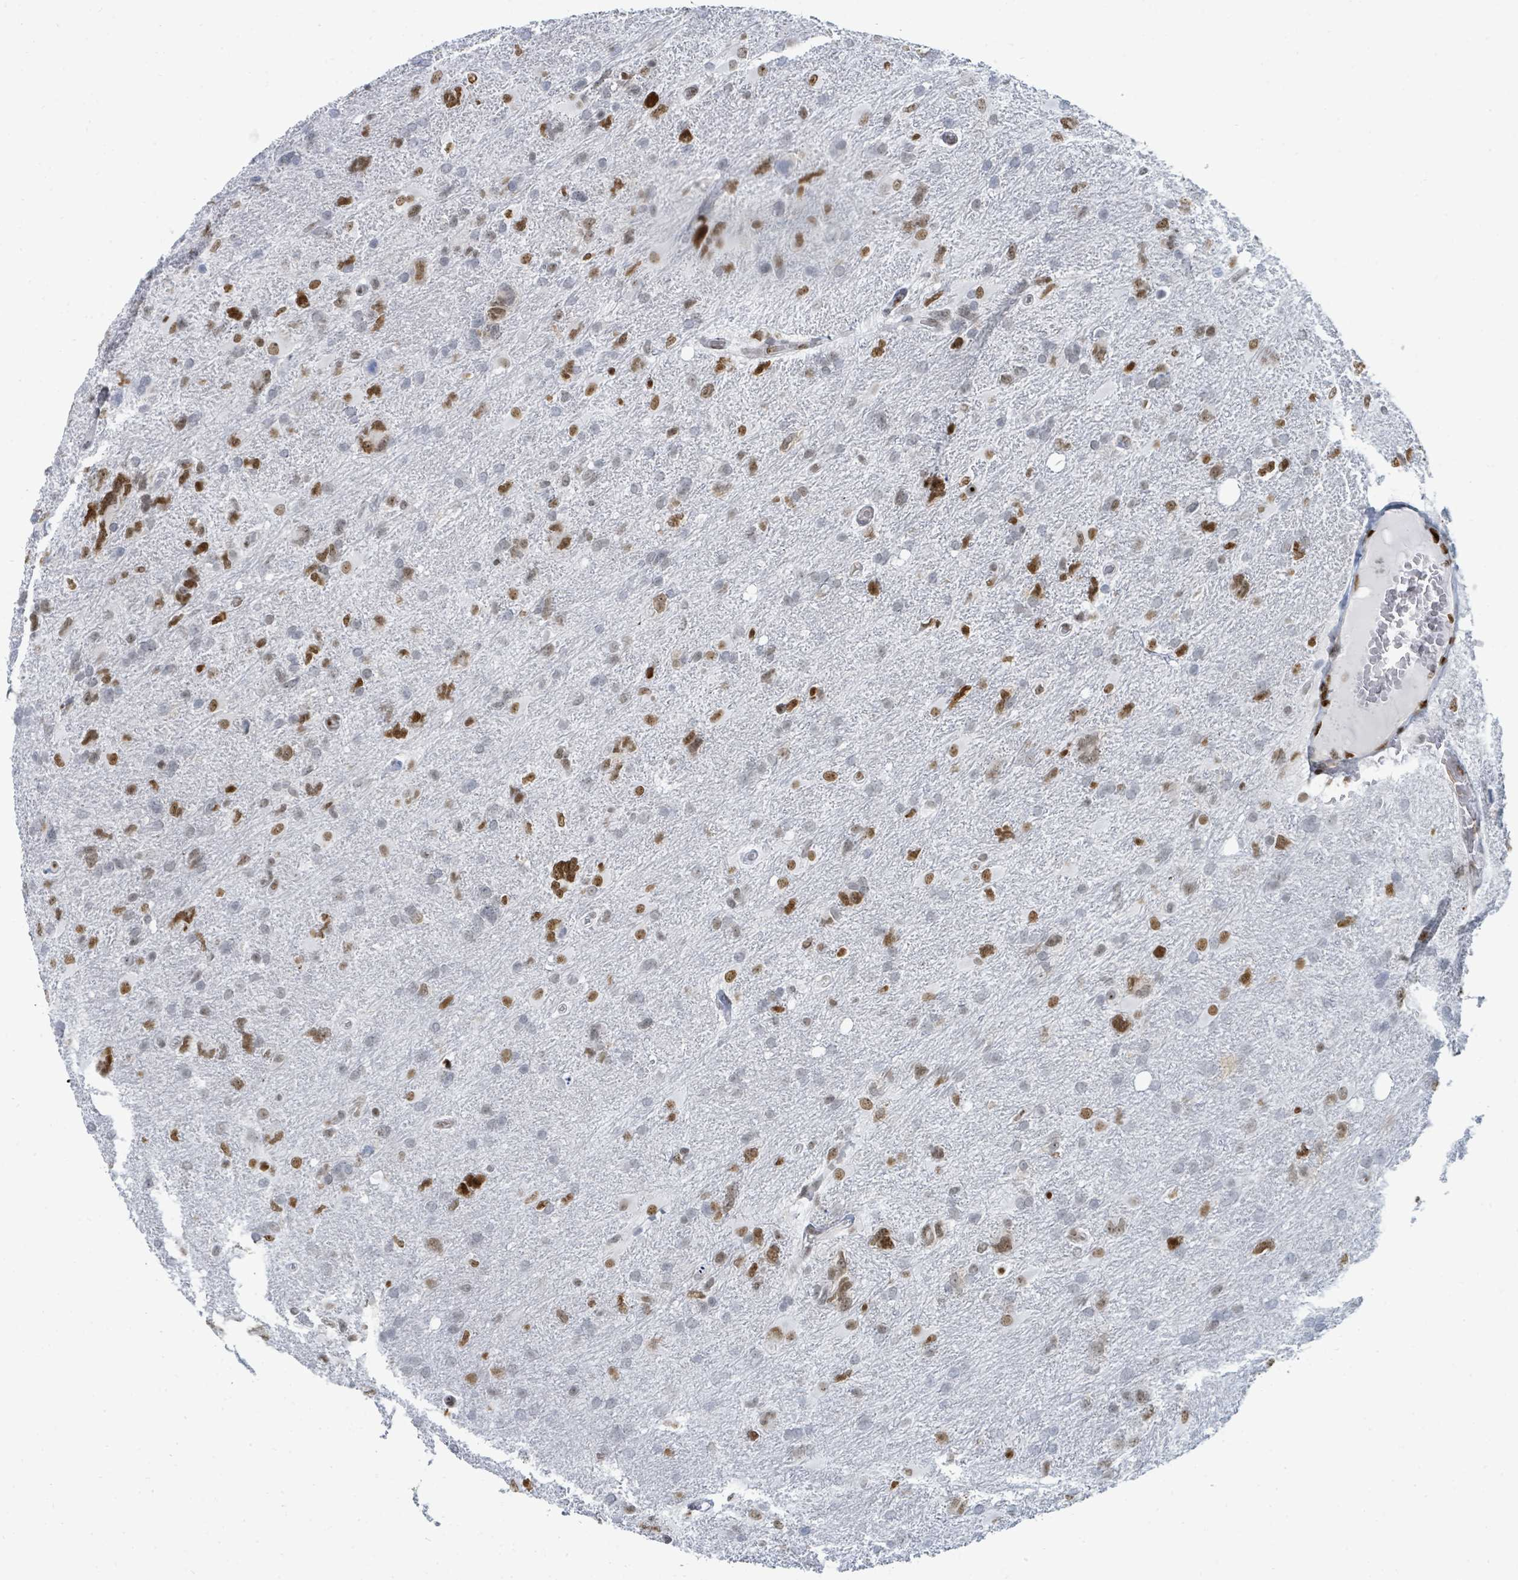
{"staining": {"intensity": "moderate", "quantity": "25%-75%", "location": "nuclear"}, "tissue": "glioma", "cell_type": "Tumor cells", "image_type": "cancer", "snomed": [{"axis": "morphology", "description": "Glioma, malignant, High grade"}, {"axis": "topography", "description": "Brain"}], "caption": "This is a photomicrograph of immunohistochemistry (IHC) staining of glioma, which shows moderate expression in the nuclear of tumor cells.", "gene": "SUMO4", "patient": {"sex": "male", "age": 61}}